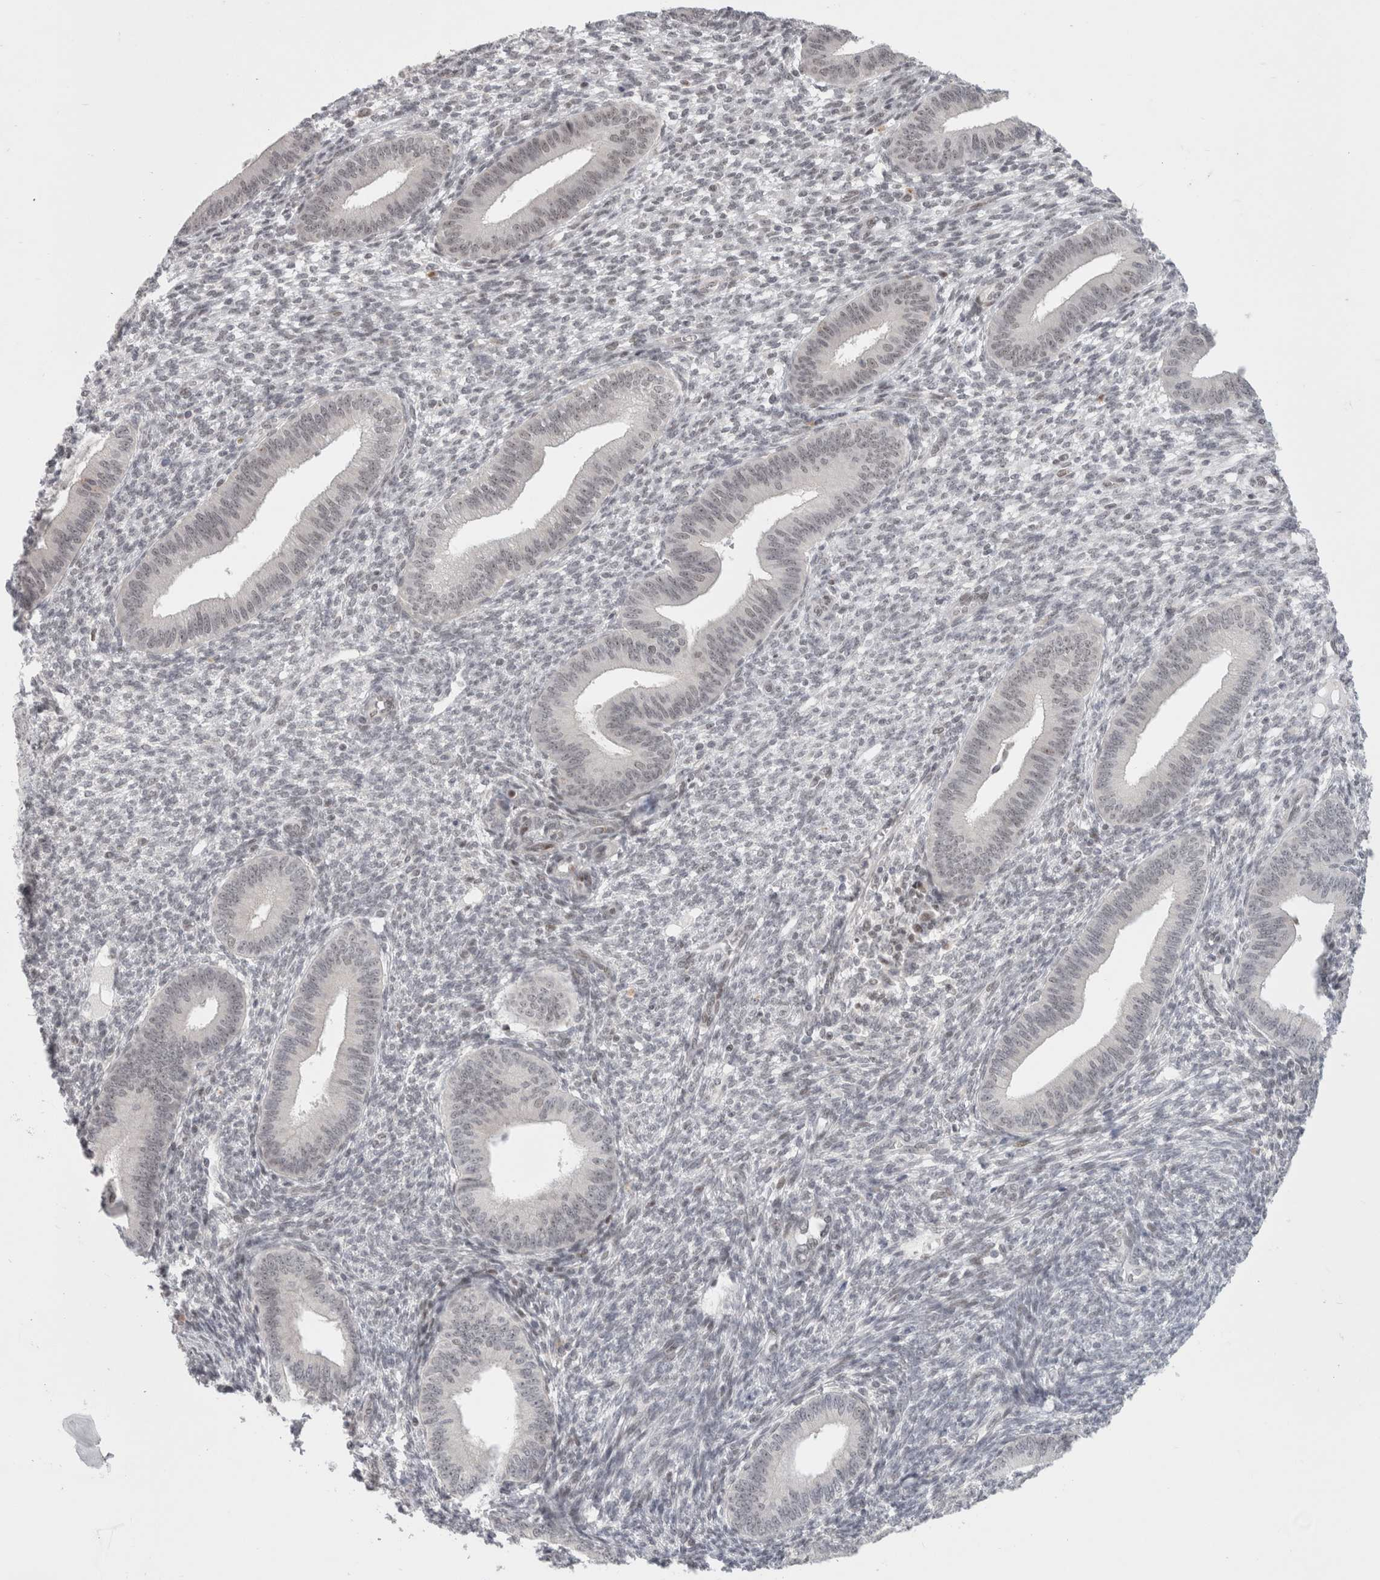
{"staining": {"intensity": "weak", "quantity": "25%-75%", "location": "nuclear"}, "tissue": "endometrium", "cell_type": "Cells in endometrial stroma", "image_type": "normal", "snomed": [{"axis": "morphology", "description": "Normal tissue, NOS"}, {"axis": "topography", "description": "Endometrium"}], "caption": "A high-resolution image shows immunohistochemistry (IHC) staining of unremarkable endometrium, which reveals weak nuclear staining in approximately 25%-75% of cells in endometrial stroma.", "gene": "SENP6", "patient": {"sex": "female", "age": 46}}